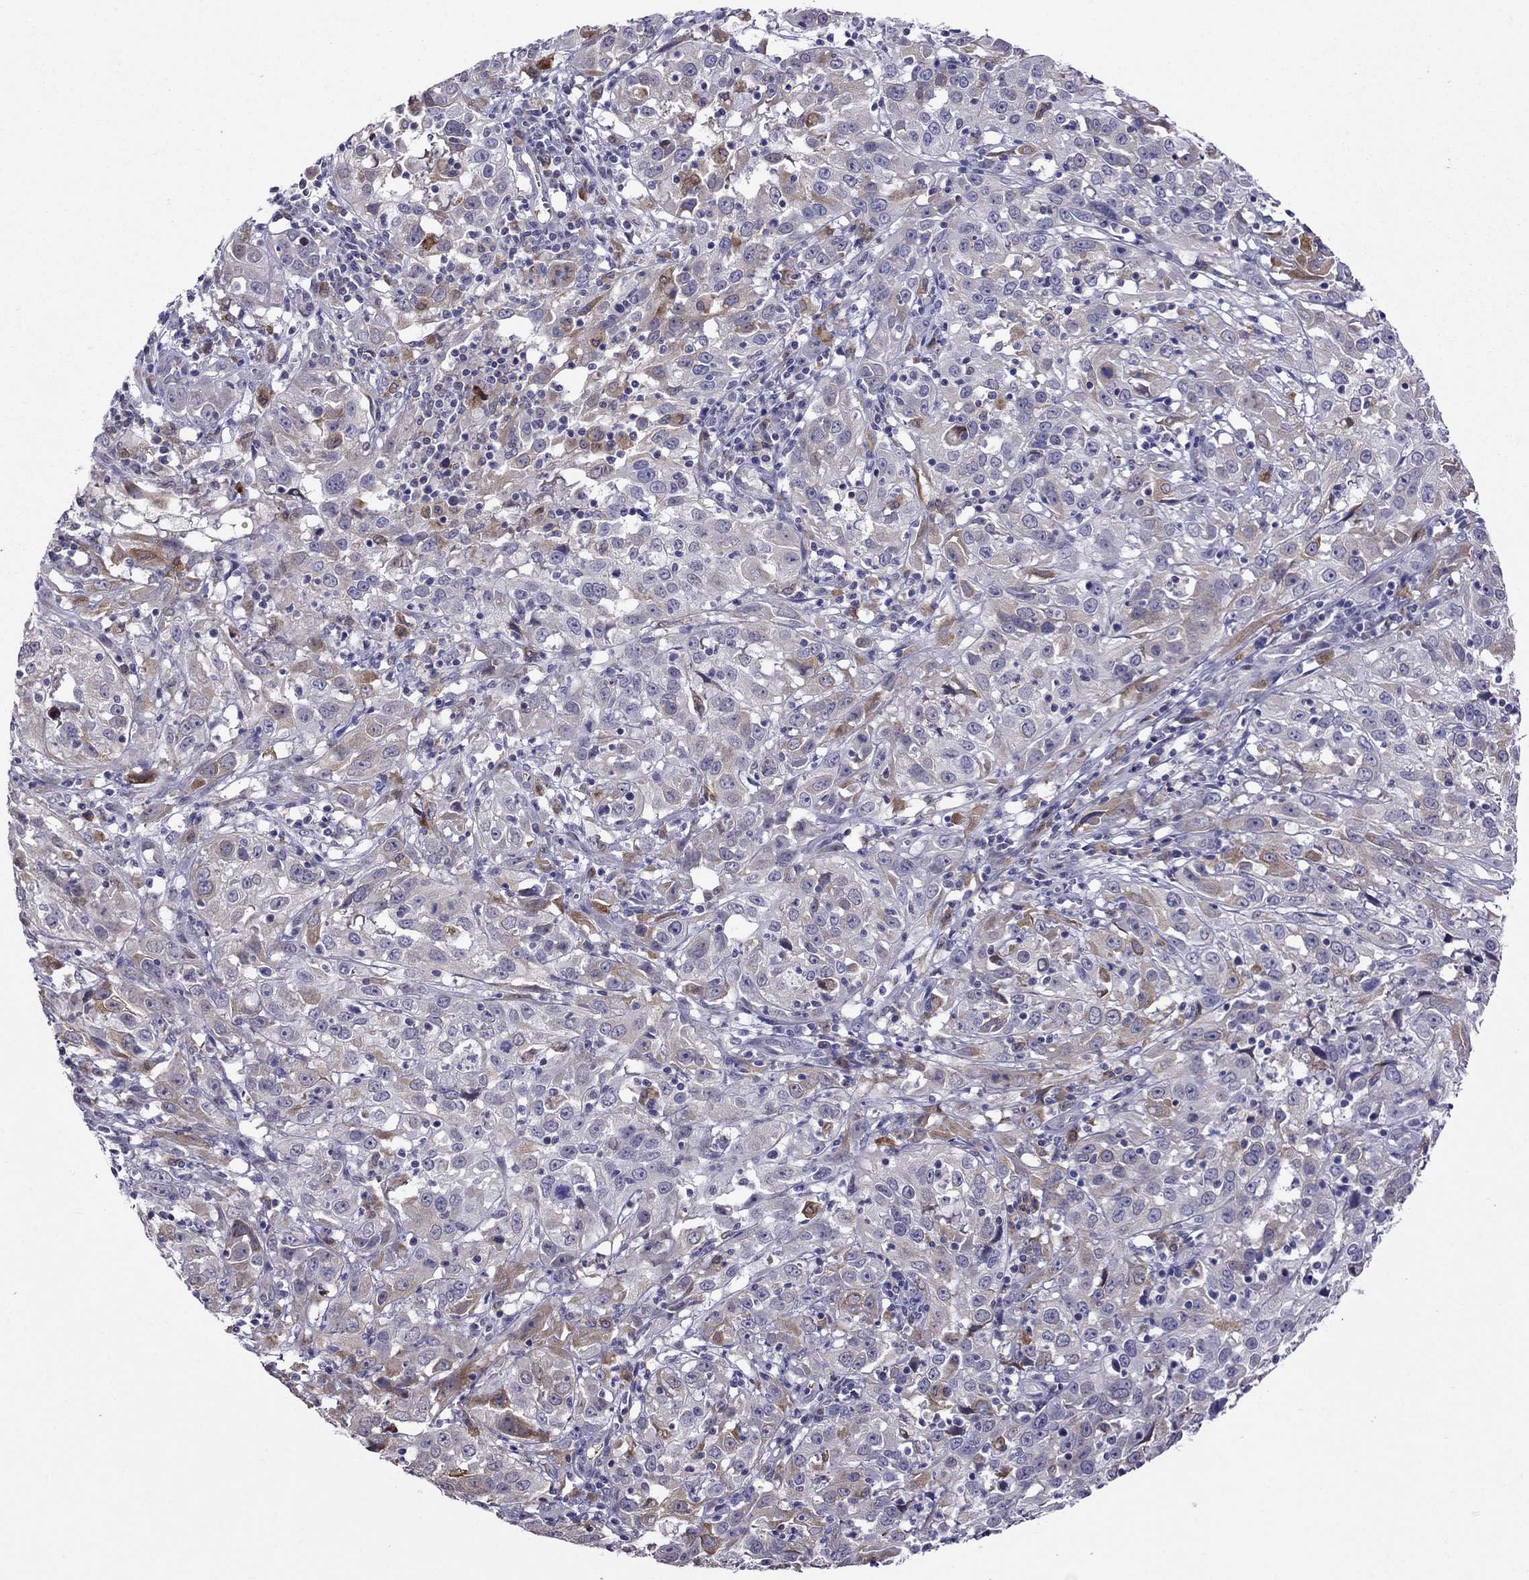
{"staining": {"intensity": "moderate", "quantity": "<25%", "location": "cytoplasmic/membranous"}, "tissue": "cervical cancer", "cell_type": "Tumor cells", "image_type": "cancer", "snomed": [{"axis": "morphology", "description": "Squamous cell carcinoma, NOS"}, {"axis": "topography", "description": "Cervix"}], "caption": "Immunohistochemistry micrograph of neoplastic tissue: human cervical cancer stained using immunohistochemistry (IHC) exhibits low levels of moderate protein expression localized specifically in the cytoplasmic/membranous of tumor cells, appearing as a cytoplasmic/membranous brown color.", "gene": "ADAM28", "patient": {"sex": "female", "age": 32}}